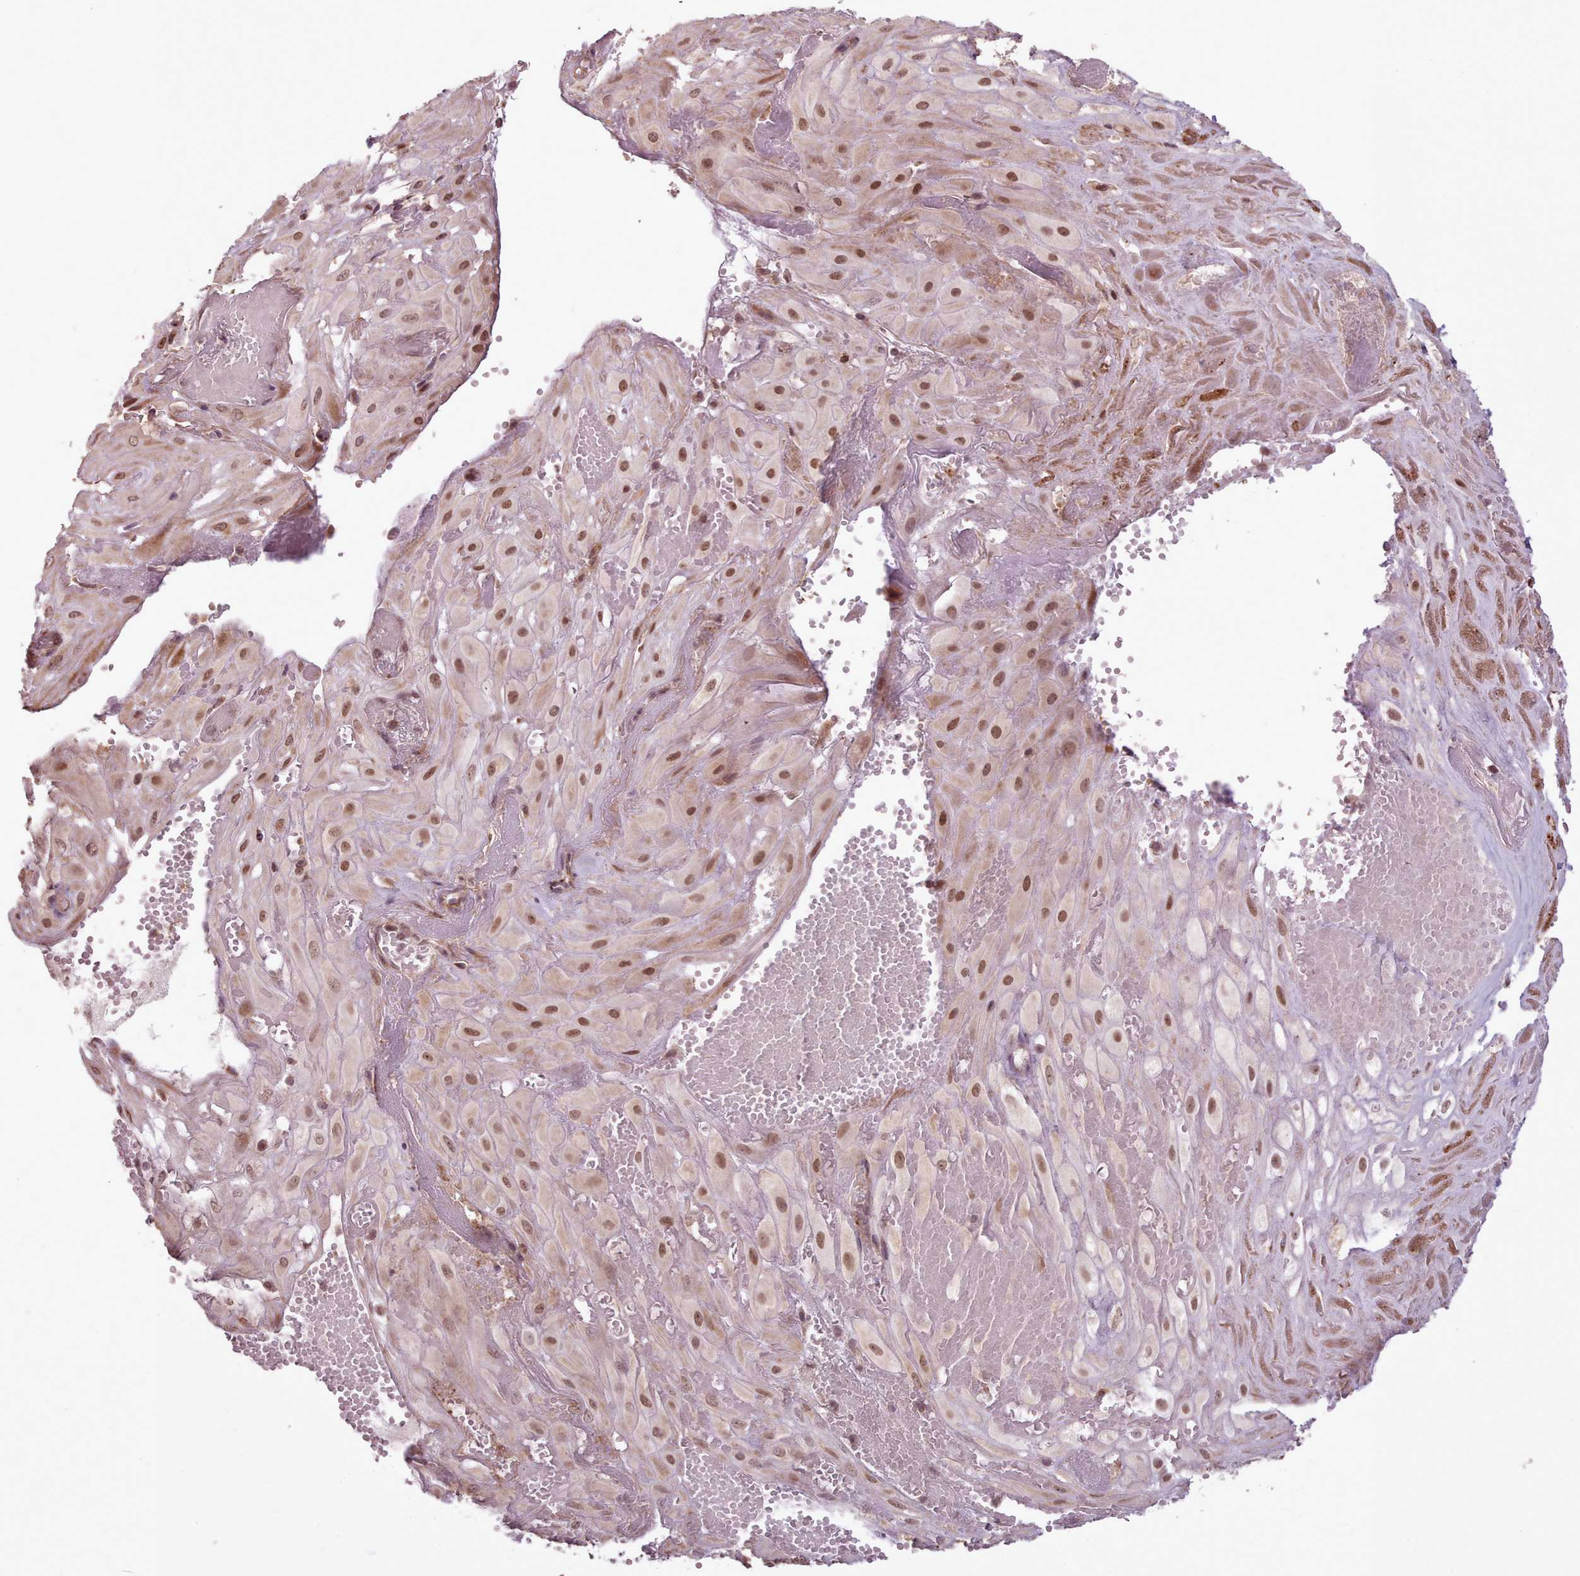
{"staining": {"intensity": "moderate", "quantity": ">75%", "location": "cytoplasmic/membranous"}, "tissue": "cervical cancer", "cell_type": "Tumor cells", "image_type": "cancer", "snomed": [{"axis": "morphology", "description": "Squamous cell carcinoma, NOS"}, {"axis": "topography", "description": "Cervix"}], "caption": "This photomicrograph displays immunohistochemistry staining of cervical squamous cell carcinoma, with medium moderate cytoplasmic/membranous positivity in about >75% of tumor cells.", "gene": "ZMYM4", "patient": {"sex": "female", "age": 36}}